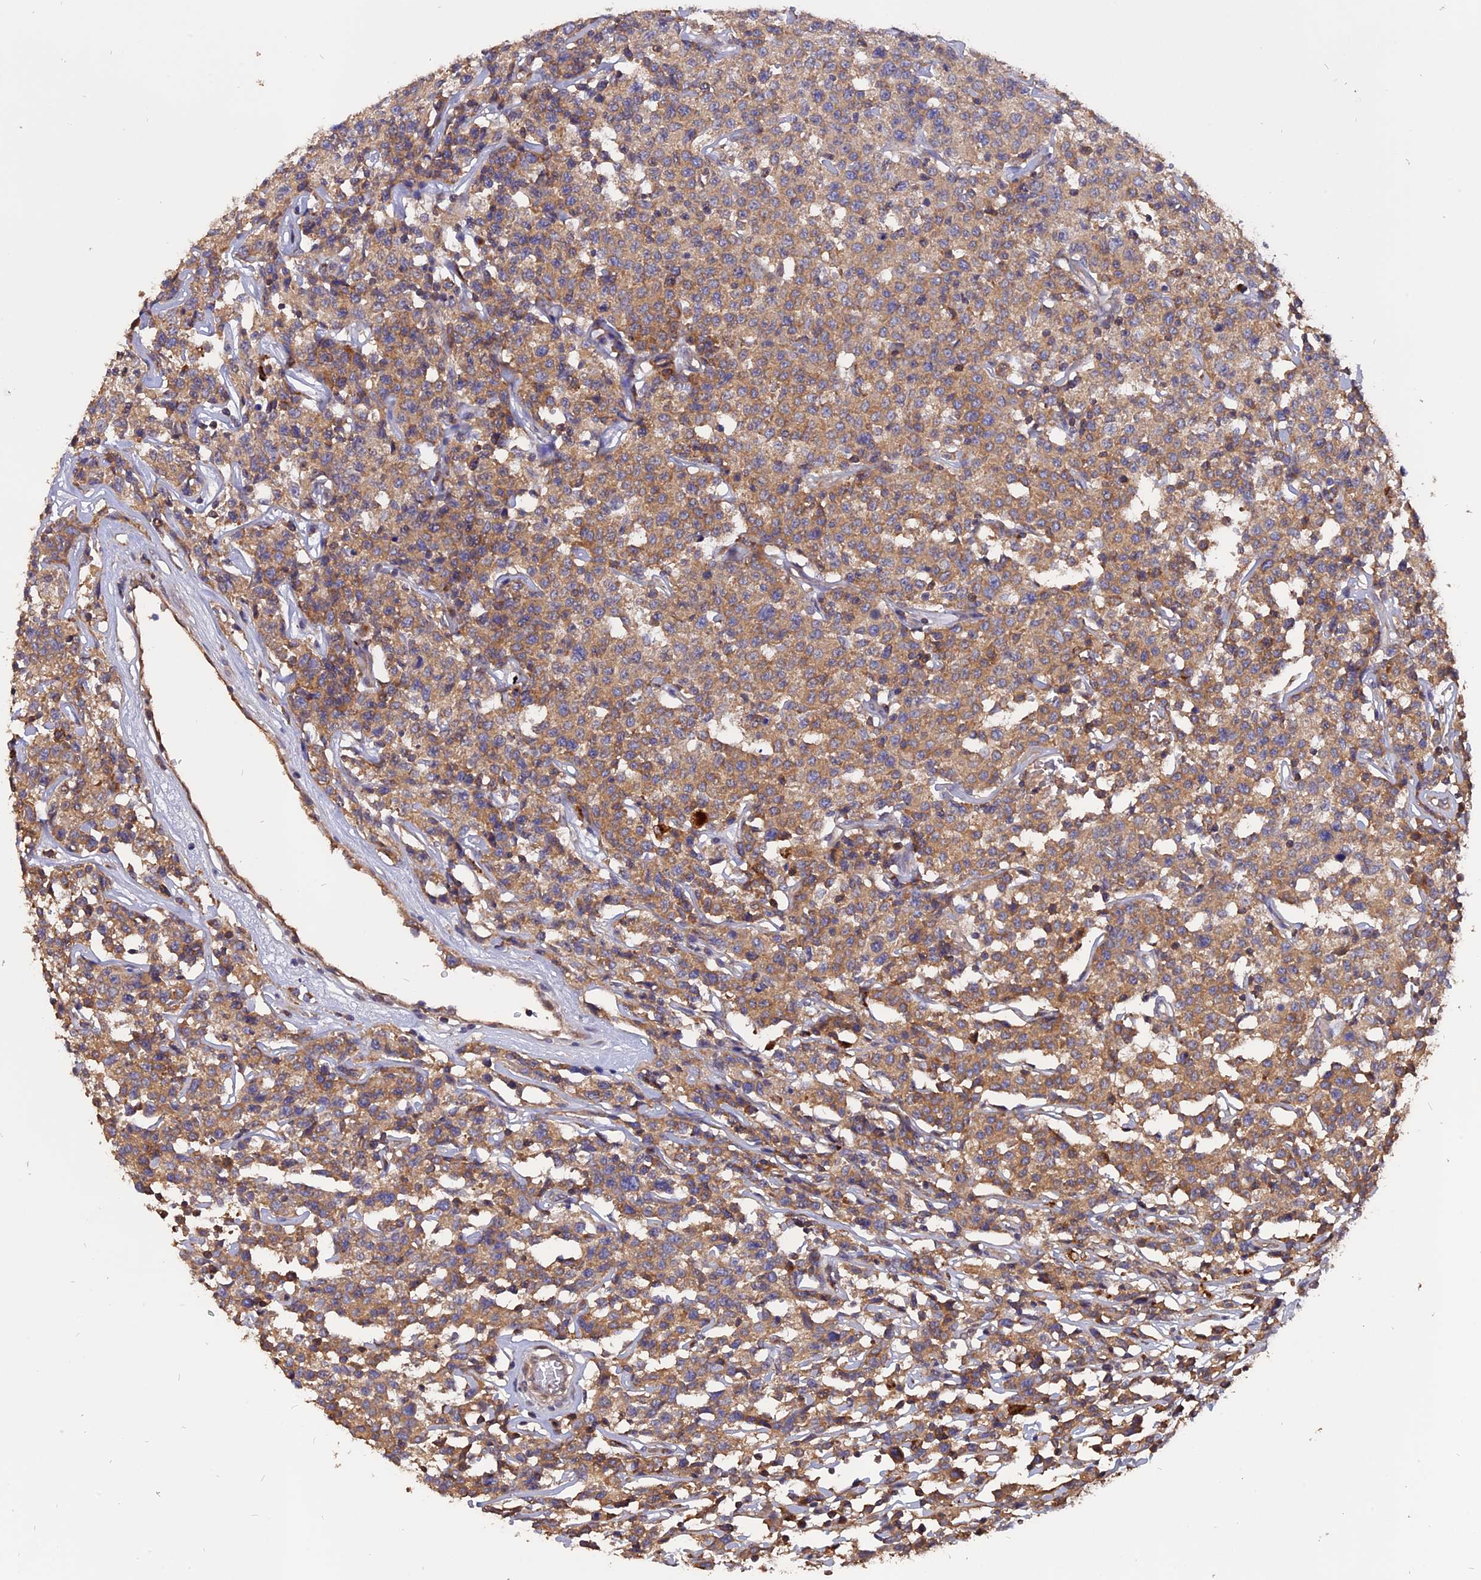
{"staining": {"intensity": "moderate", "quantity": ">75%", "location": "cytoplasmic/membranous"}, "tissue": "lymphoma", "cell_type": "Tumor cells", "image_type": "cancer", "snomed": [{"axis": "morphology", "description": "Malignant lymphoma, non-Hodgkin's type, Low grade"}, {"axis": "topography", "description": "Small intestine"}], "caption": "Lymphoma stained with DAB (3,3'-diaminobenzidine) immunohistochemistry (IHC) shows medium levels of moderate cytoplasmic/membranous staining in about >75% of tumor cells. (Brightfield microscopy of DAB IHC at high magnification).", "gene": "CARMIL2", "patient": {"sex": "female", "age": 59}}